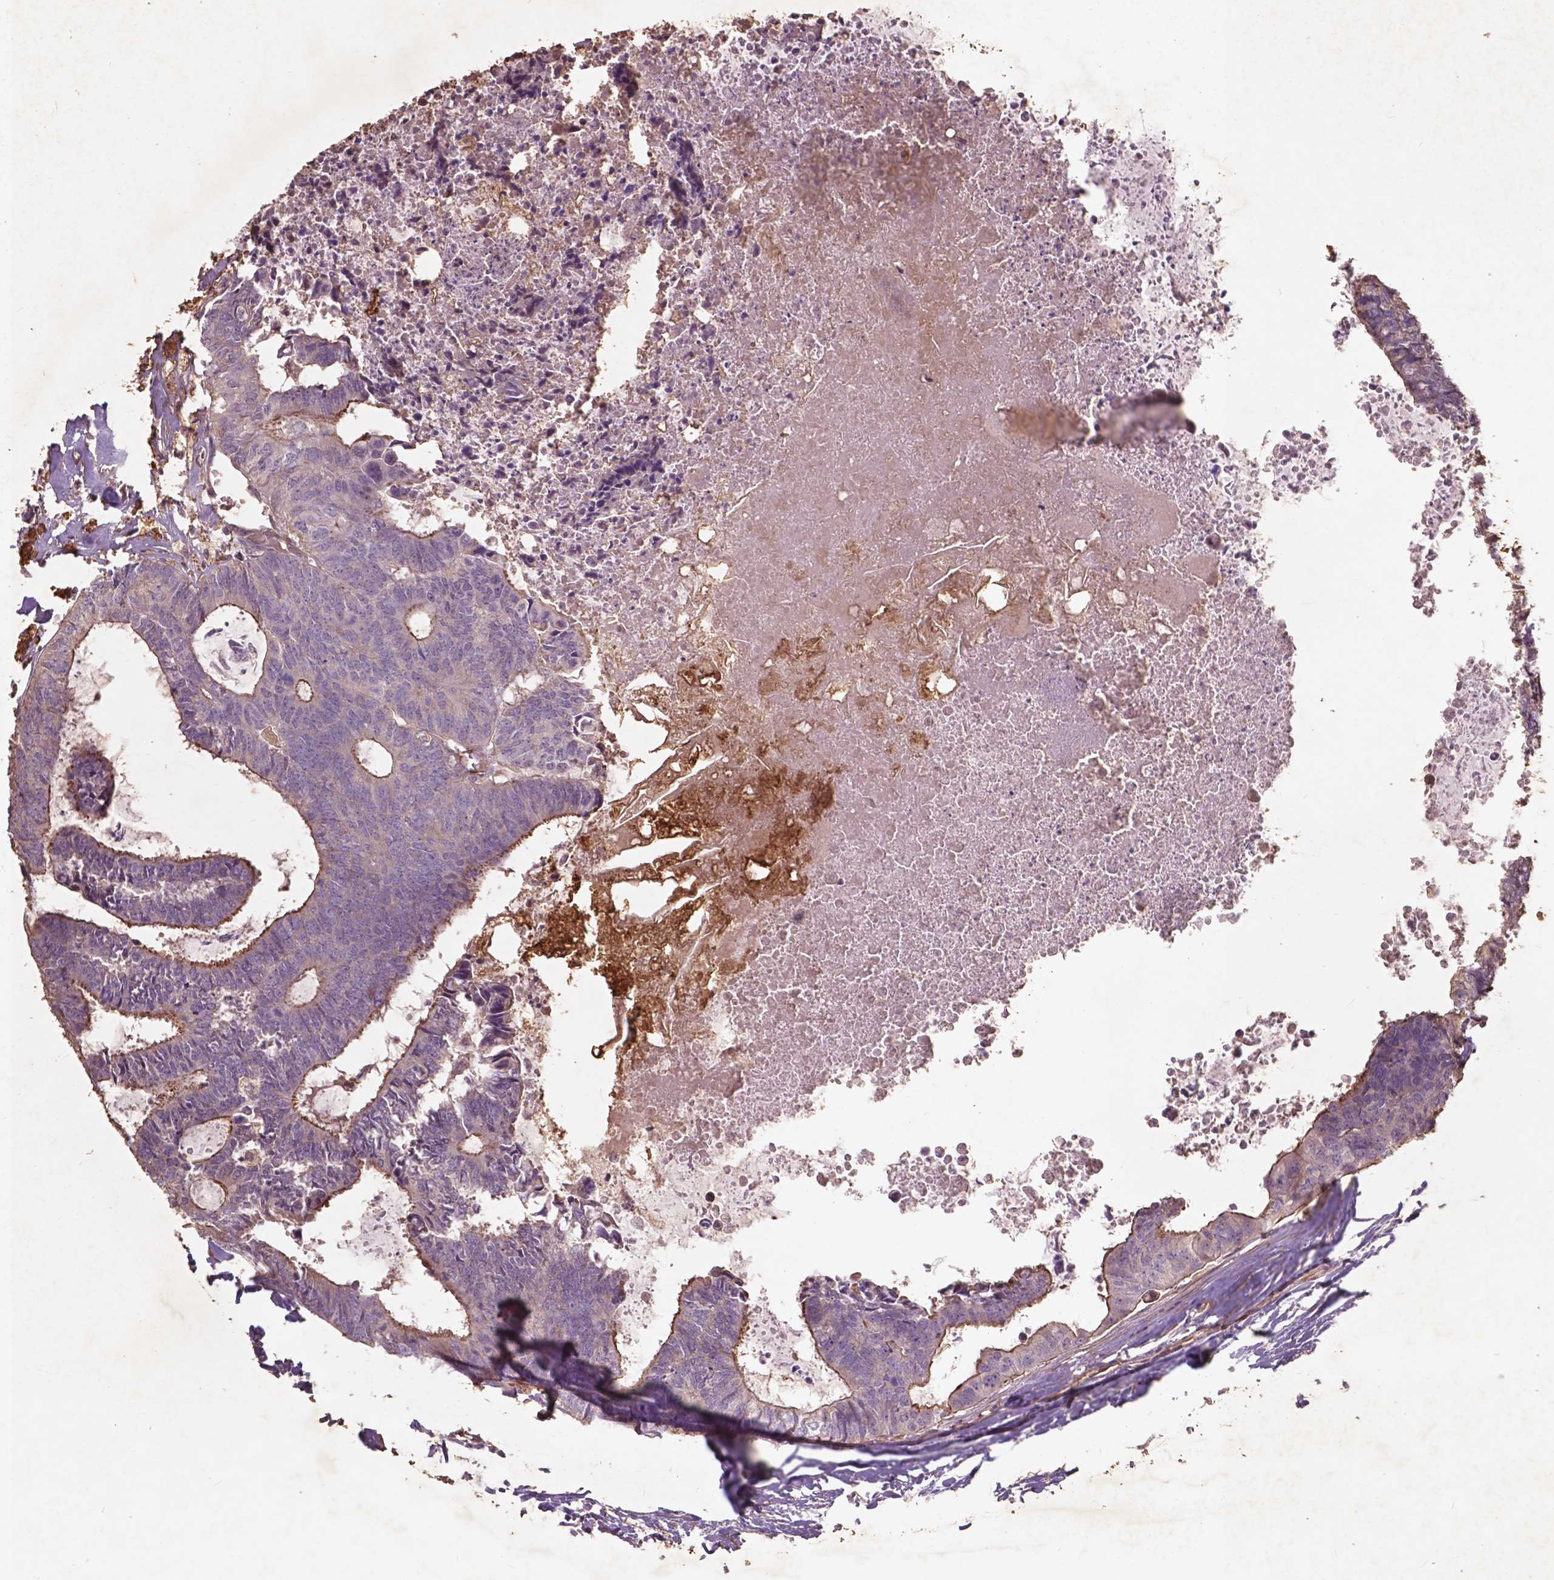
{"staining": {"intensity": "moderate", "quantity": "<25%", "location": "cytoplasmic/membranous"}, "tissue": "colorectal cancer", "cell_type": "Tumor cells", "image_type": "cancer", "snomed": [{"axis": "morphology", "description": "Adenocarcinoma, NOS"}, {"axis": "topography", "description": "Colon"}, {"axis": "topography", "description": "Rectum"}], "caption": "High-magnification brightfield microscopy of colorectal cancer stained with DAB (brown) and counterstained with hematoxylin (blue). tumor cells exhibit moderate cytoplasmic/membranous positivity is appreciated in approximately<25% of cells.", "gene": "RFPL4B", "patient": {"sex": "male", "age": 57}}